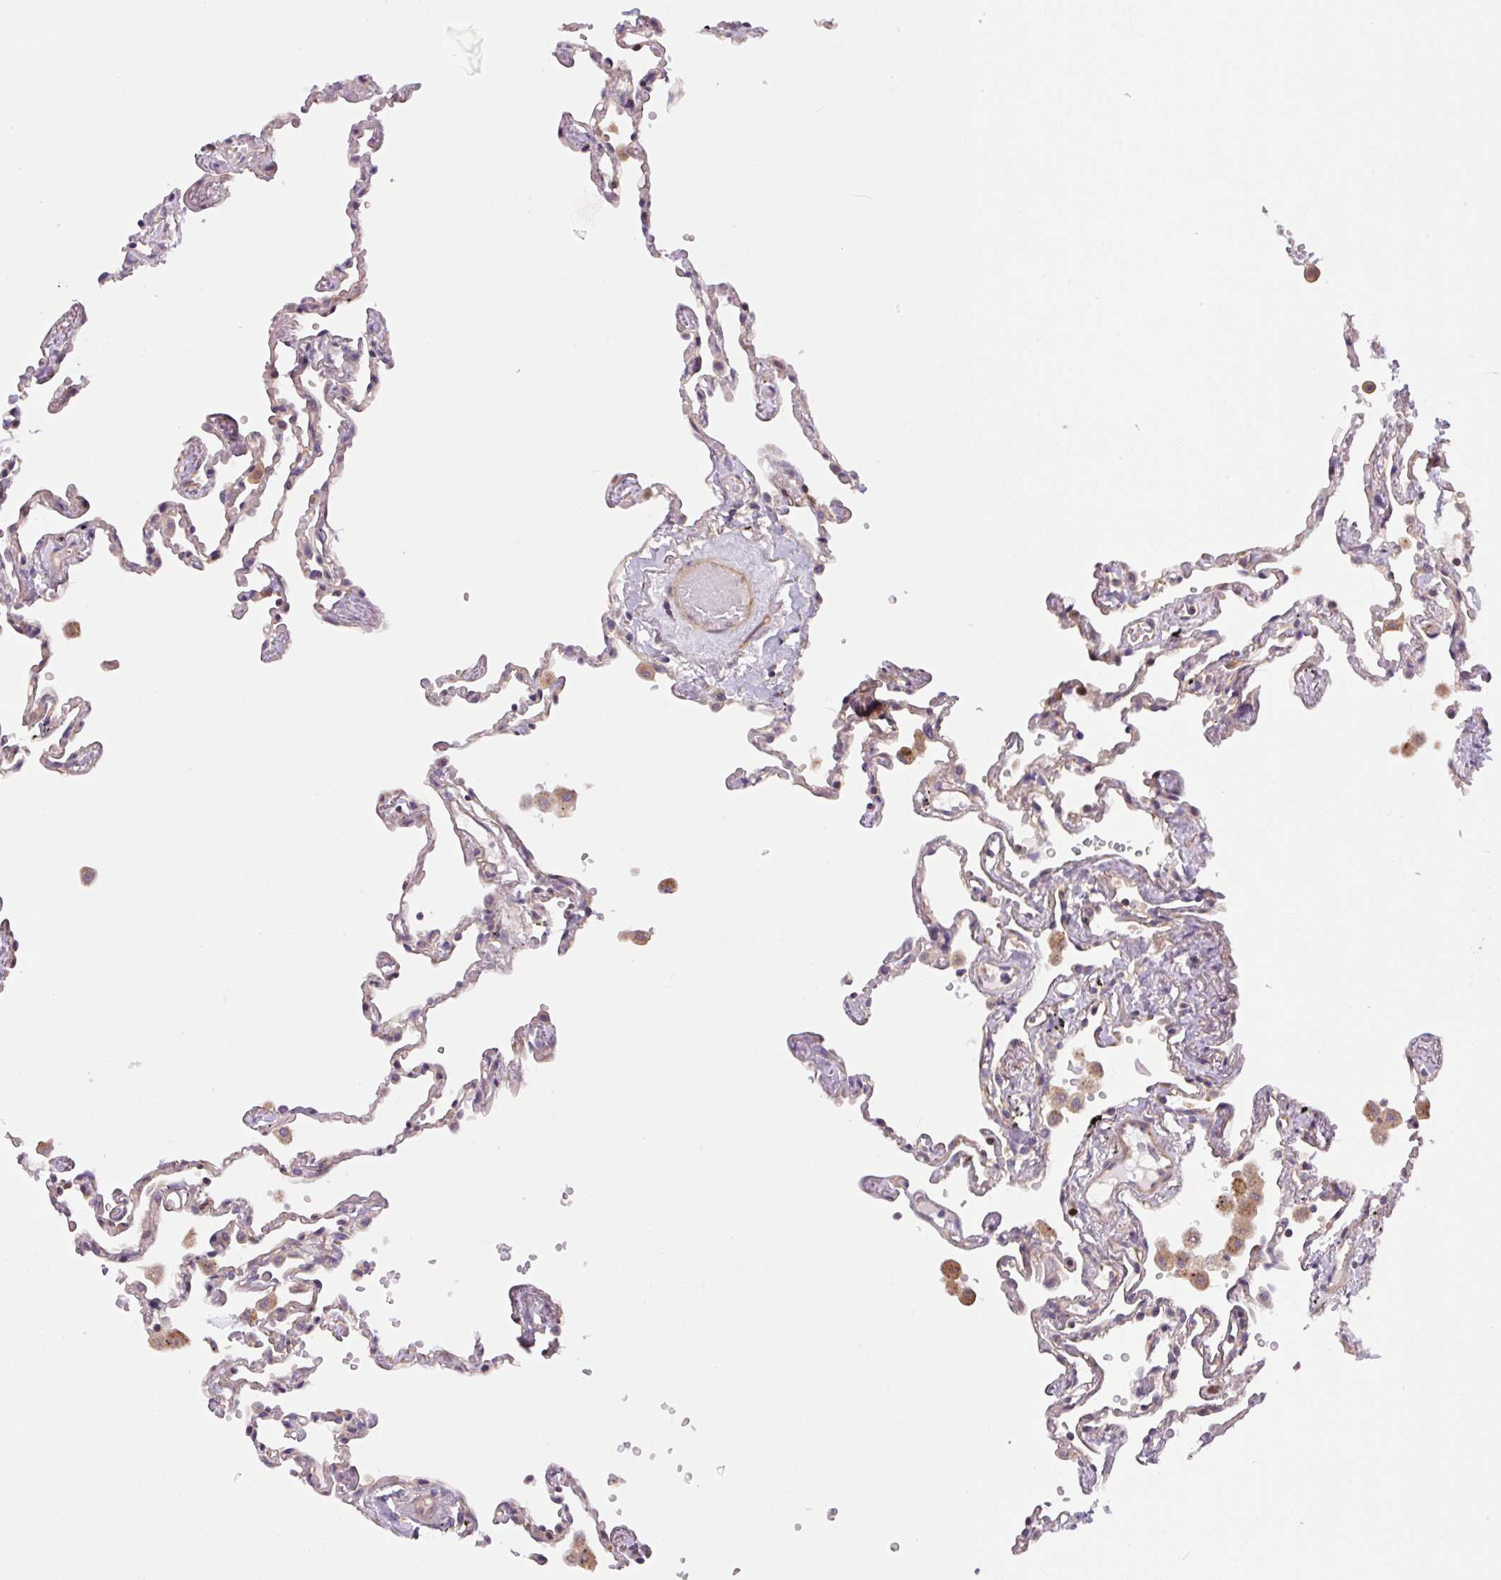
{"staining": {"intensity": "moderate", "quantity": "25%-75%", "location": "cytoplasmic/membranous"}, "tissue": "lung", "cell_type": "Alveolar cells", "image_type": "normal", "snomed": [{"axis": "morphology", "description": "Normal tissue, NOS"}, {"axis": "topography", "description": "Lung"}], "caption": "Lung stained for a protein (brown) displays moderate cytoplasmic/membranous positive staining in approximately 25%-75% of alveolar cells.", "gene": "KIFC1", "patient": {"sex": "female", "age": 67}}